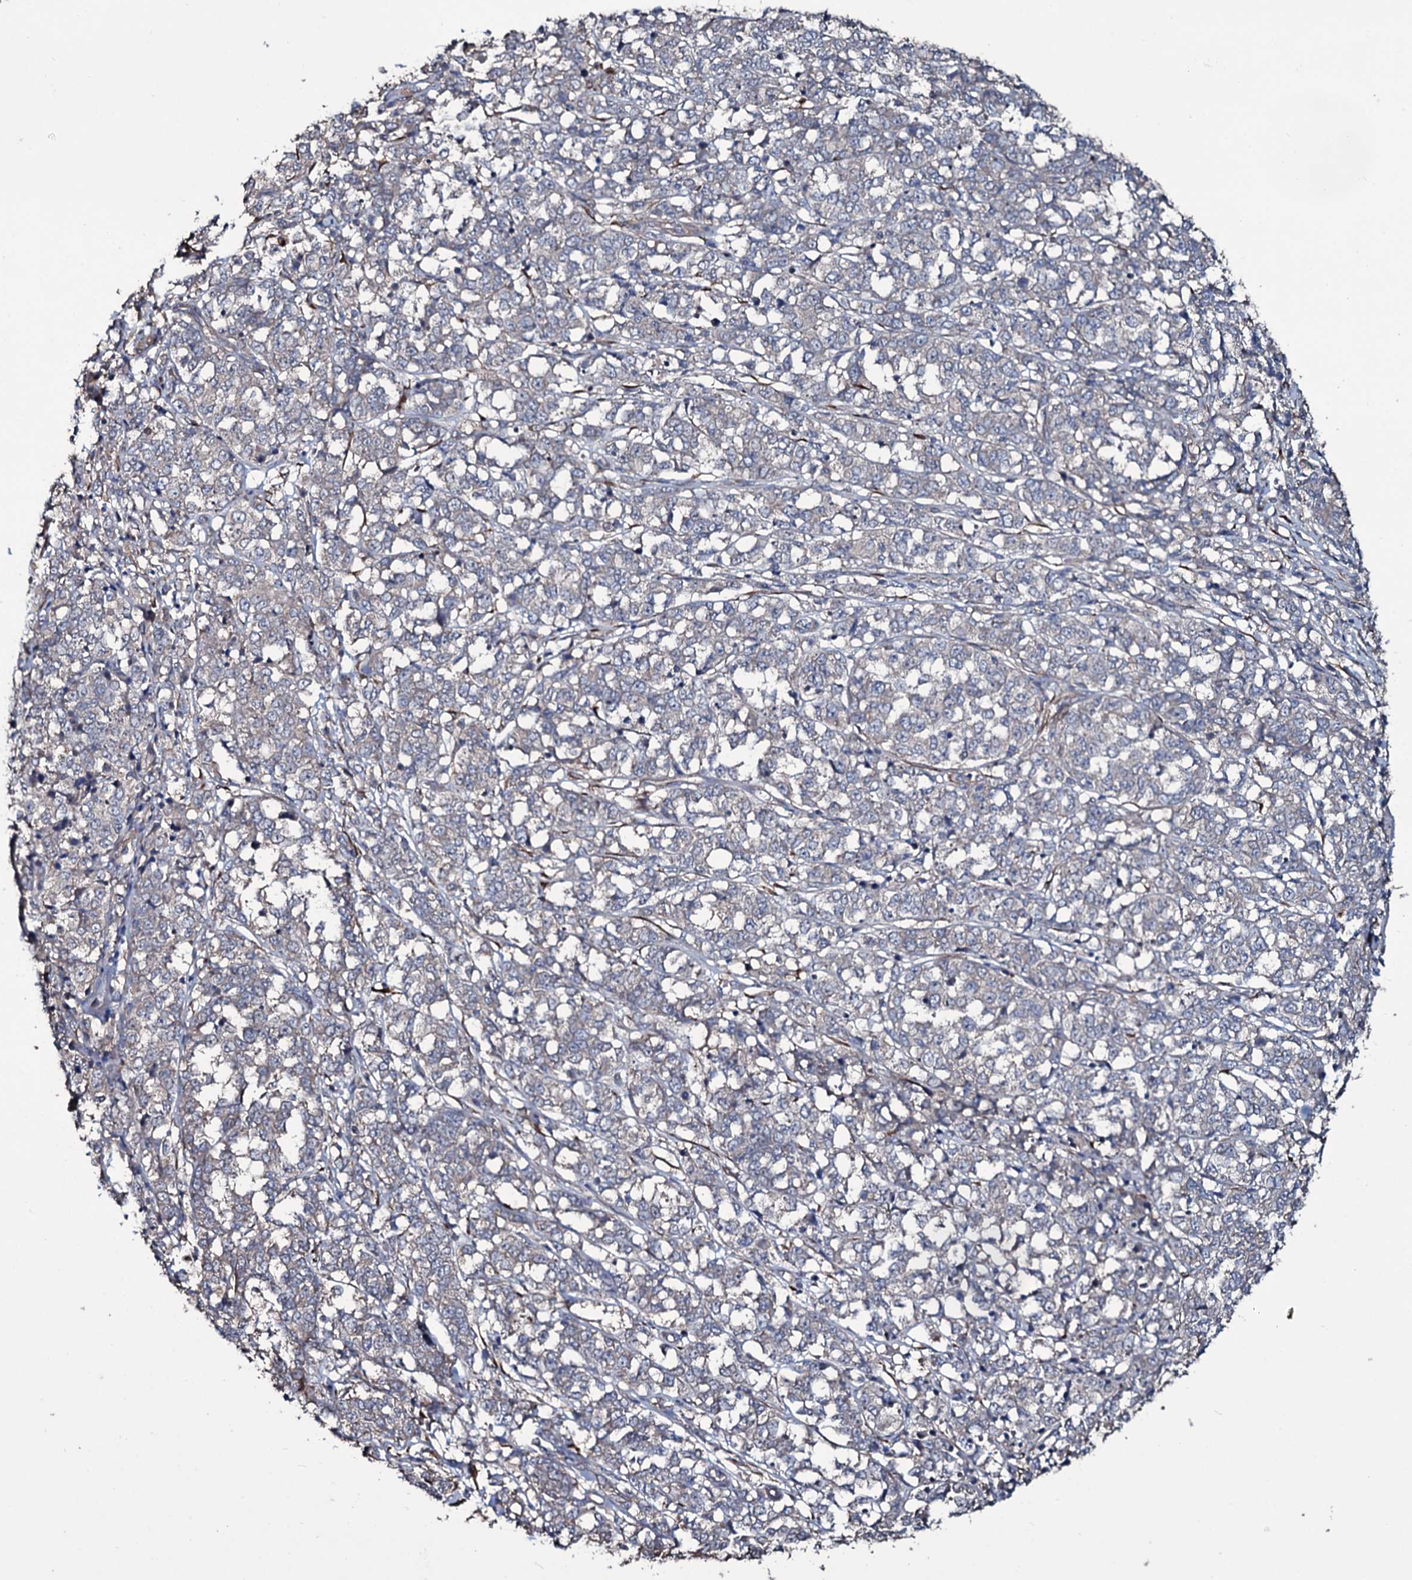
{"staining": {"intensity": "negative", "quantity": "none", "location": "none"}, "tissue": "melanoma", "cell_type": "Tumor cells", "image_type": "cancer", "snomed": [{"axis": "morphology", "description": "Malignant melanoma, NOS"}, {"axis": "topography", "description": "Skin"}], "caption": "The image shows no significant staining in tumor cells of melanoma.", "gene": "WIPF3", "patient": {"sex": "female", "age": 72}}